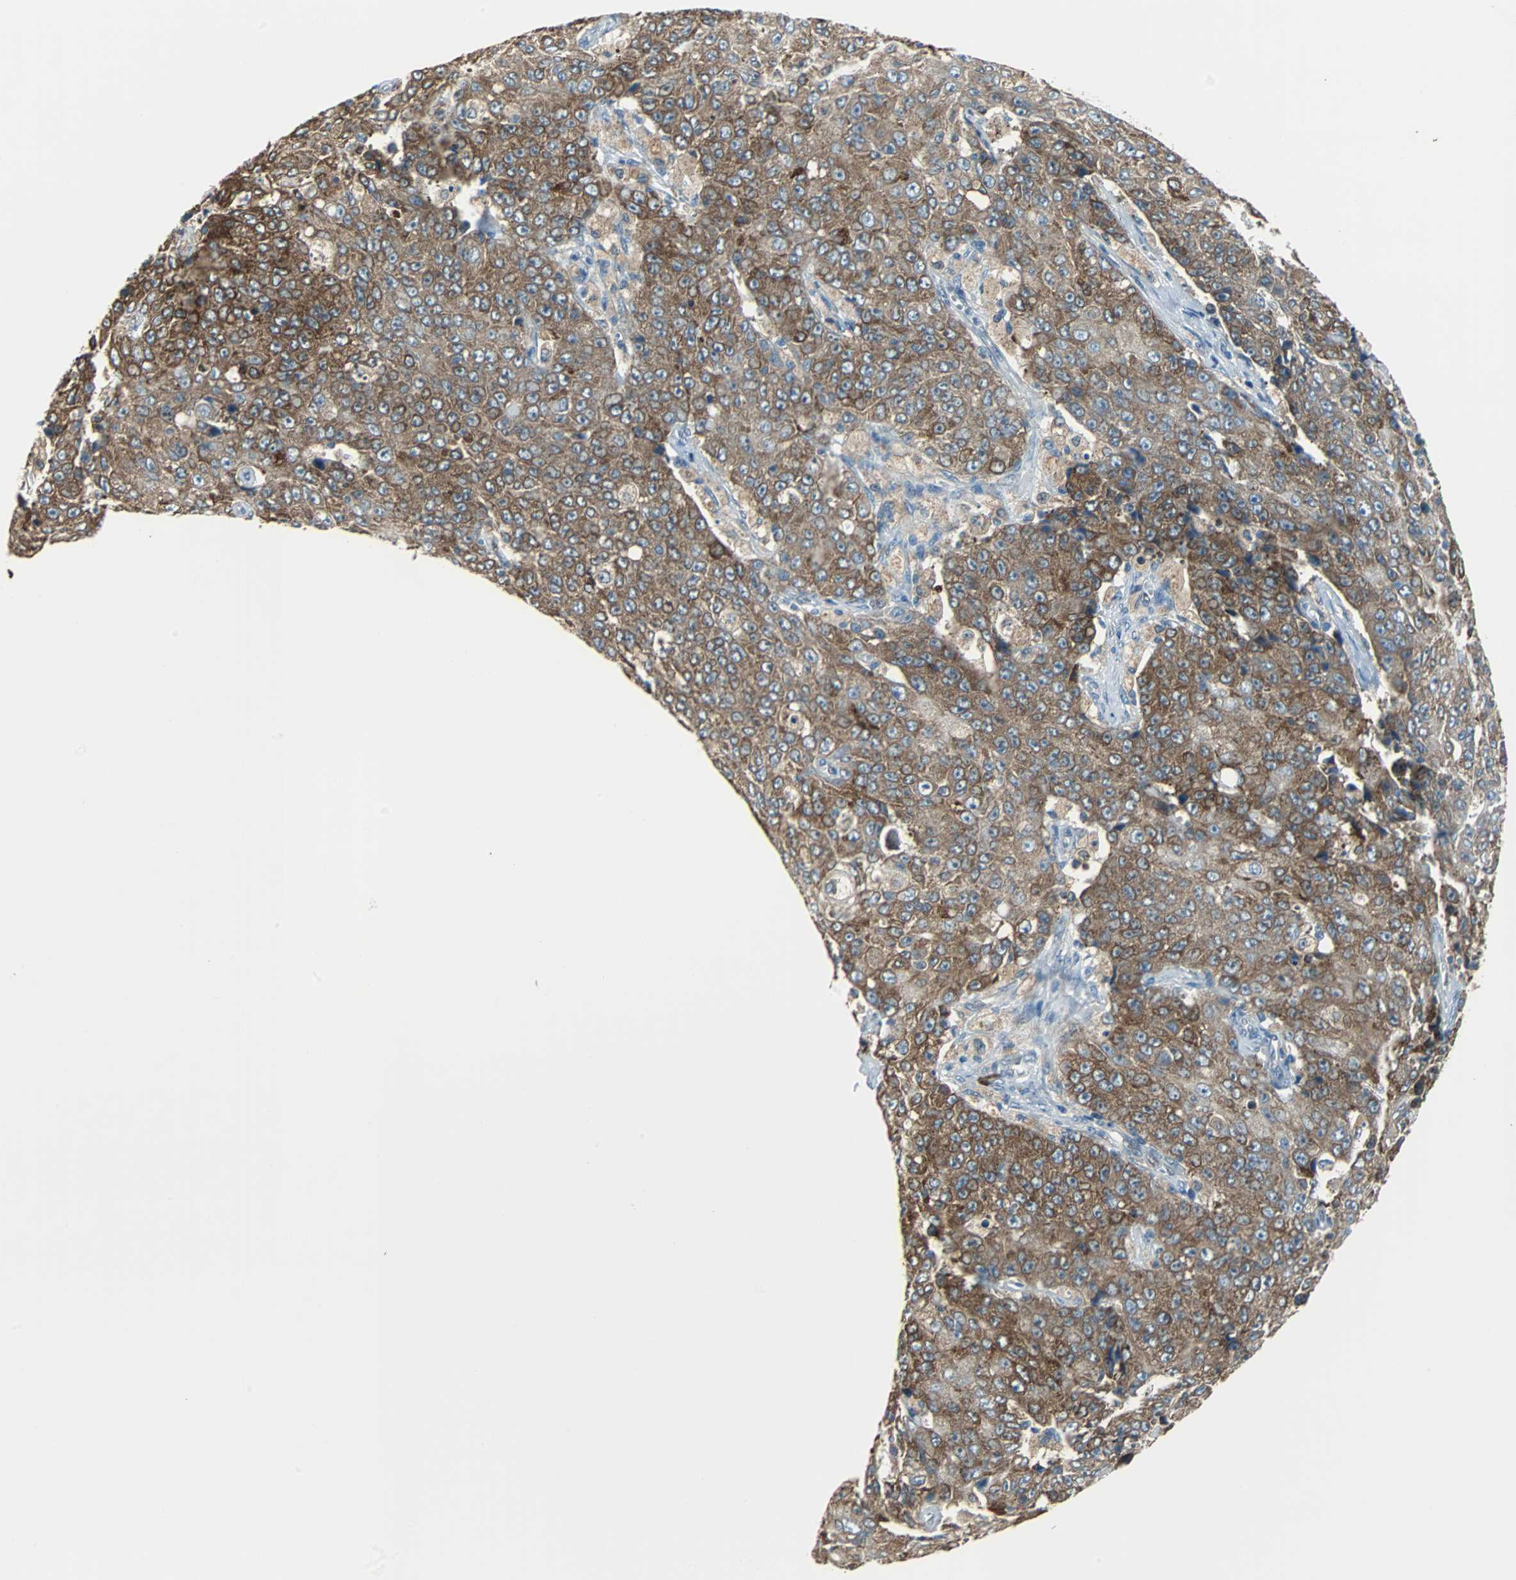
{"staining": {"intensity": "moderate", "quantity": ">75%", "location": "cytoplasmic/membranous"}, "tissue": "ovarian cancer", "cell_type": "Tumor cells", "image_type": "cancer", "snomed": [{"axis": "morphology", "description": "Carcinoma, endometroid"}, {"axis": "topography", "description": "Ovary"}], "caption": "Endometroid carcinoma (ovarian) was stained to show a protein in brown. There is medium levels of moderate cytoplasmic/membranous positivity in approximately >75% of tumor cells.", "gene": "PDIA4", "patient": {"sex": "female", "age": 42}}